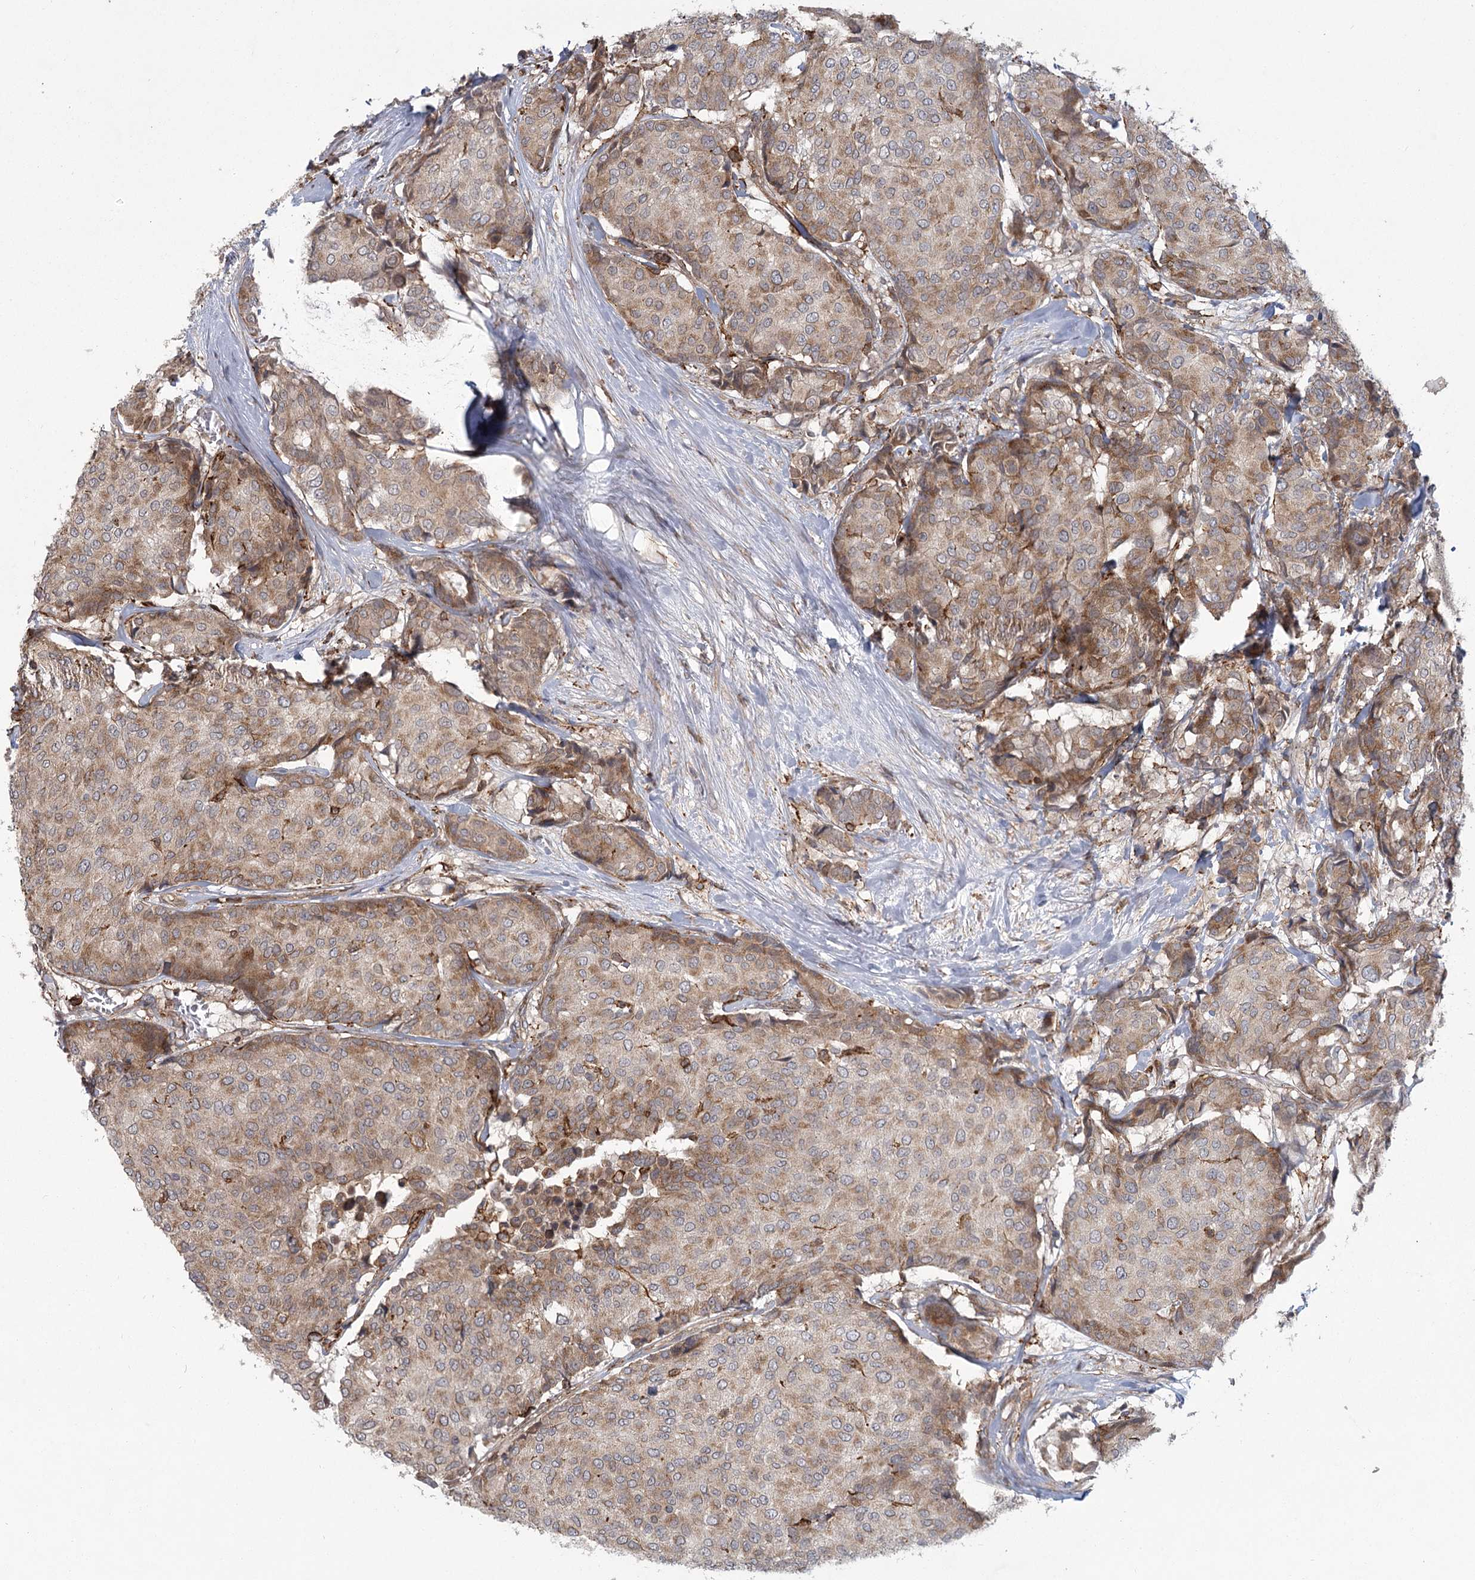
{"staining": {"intensity": "moderate", "quantity": "25%-75%", "location": "cytoplasmic/membranous"}, "tissue": "breast cancer", "cell_type": "Tumor cells", "image_type": "cancer", "snomed": [{"axis": "morphology", "description": "Duct carcinoma"}, {"axis": "topography", "description": "Breast"}], "caption": "High-power microscopy captured an immunohistochemistry (IHC) micrograph of infiltrating ductal carcinoma (breast), revealing moderate cytoplasmic/membranous staining in about 25%-75% of tumor cells.", "gene": "MEPE", "patient": {"sex": "female", "age": 75}}